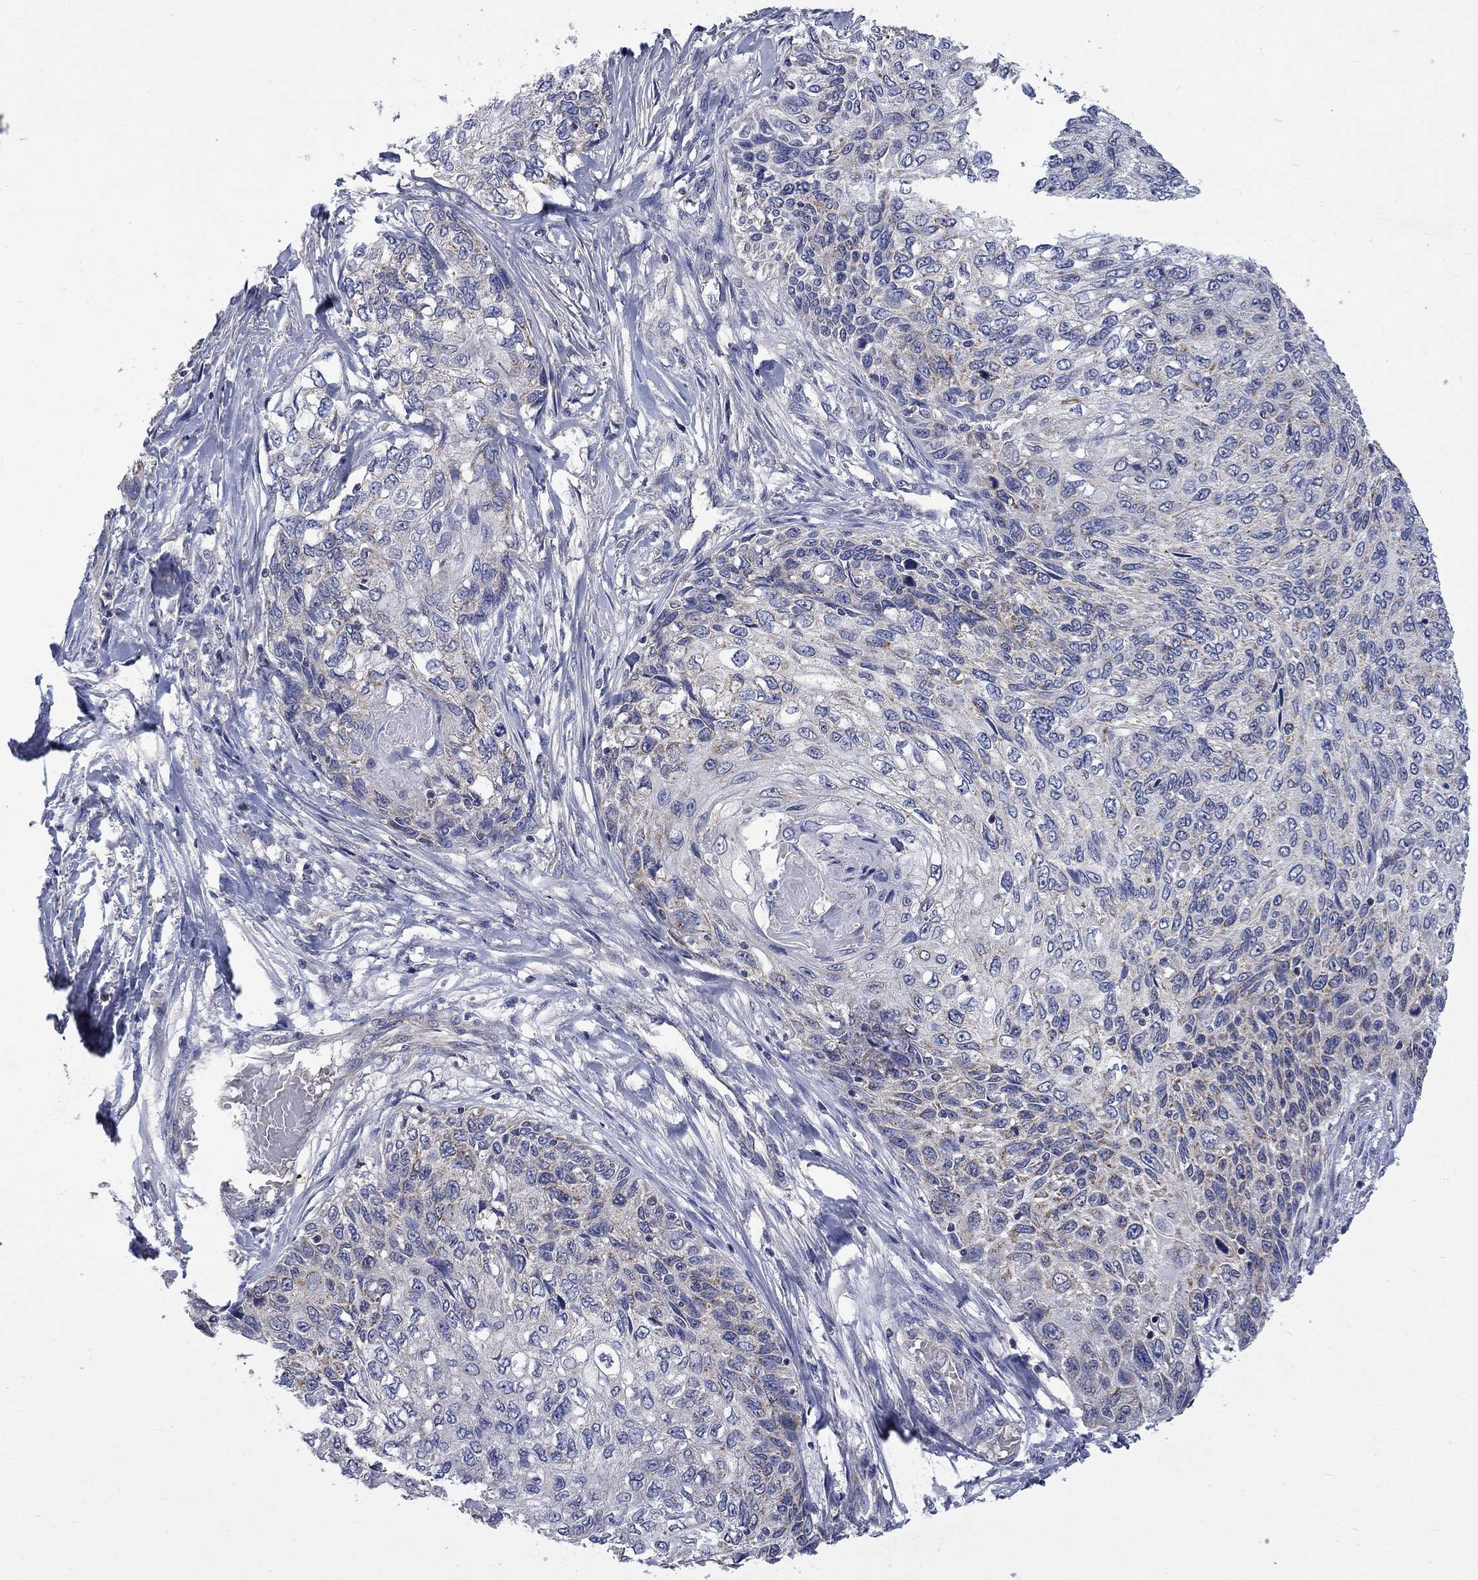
{"staining": {"intensity": "moderate", "quantity": "25%-75%", "location": "cytoplasmic/membranous"}, "tissue": "skin cancer", "cell_type": "Tumor cells", "image_type": "cancer", "snomed": [{"axis": "morphology", "description": "Squamous cell carcinoma, NOS"}, {"axis": "topography", "description": "Skin"}], "caption": "Skin cancer (squamous cell carcinoma) stained with DAB (3,3'-diaminobenzidine) IHC exhibits medium levels of moderate cytoplasmic/membranous expression in approximately 25%-75% of tumor cells.", "gene": "HSPA12A", "patient": {"sex": "male", "age": 92}}